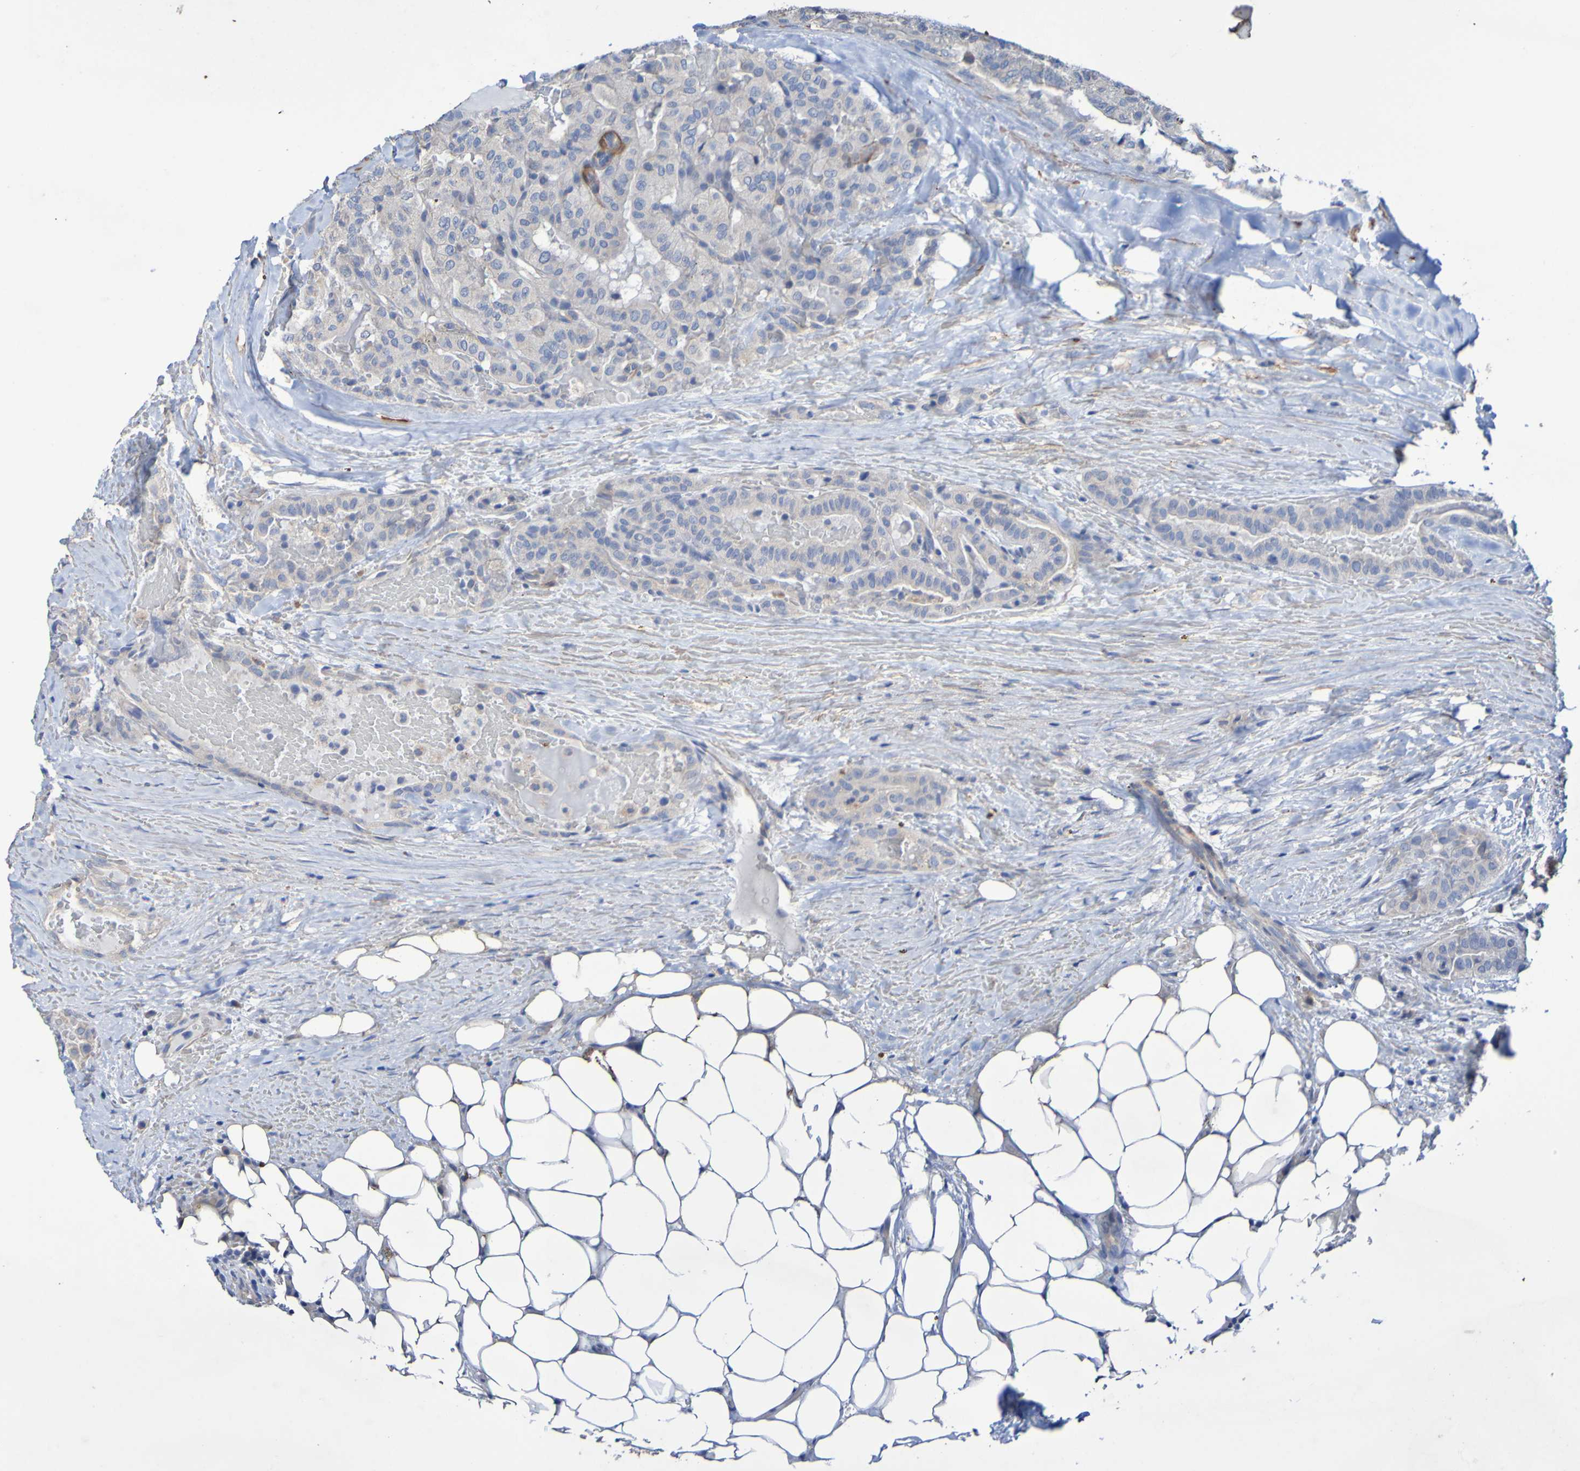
{"staining": {"intensity": "weak", "quantity": ">75%", "location": "cytoplasmic/membranous"}, "tissue": "head and neck cancer", "cell_type": "Tumor cells", "image_type": "cancer", "snomed": [{"axis": "morphology", "description": "Squamous cell carcinoma, NOS"}, {"axis": "topography", "description": "Oral tissue"}, {"axis": "topography", "description": "Head-Neck"}], "caption": "Protein expression analysis of squamous cell carcinoma (head and neck) exhibits weak cytoplasmic/membranous expression in about >75% of tumor cells.", "gene": "SRPRB", "patient": {"sex": "female", "age": 50}}